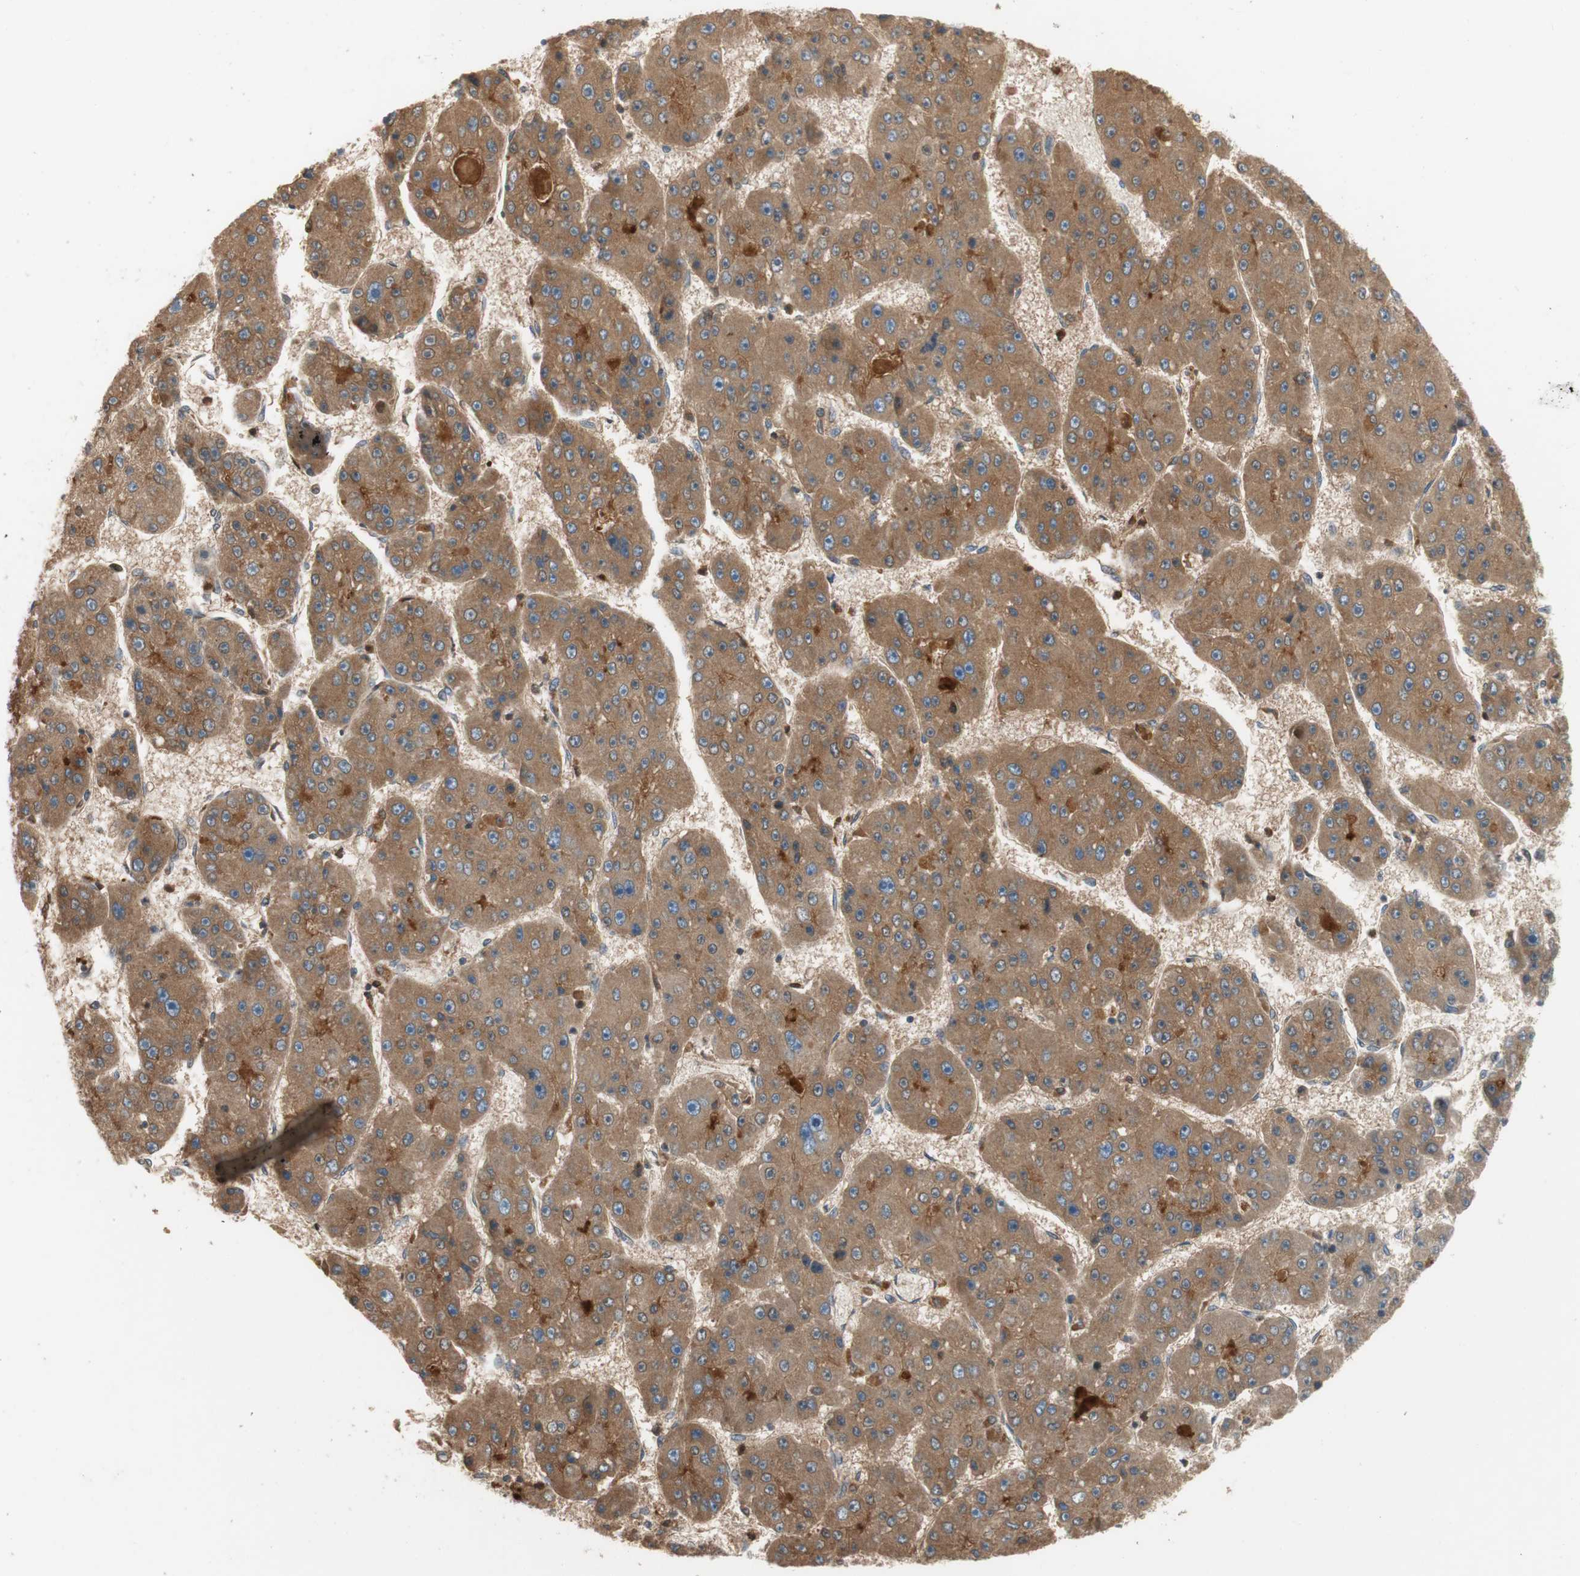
{"staining": {"intensity": "moderate", "quantity": ">75%", "location": "cytoplasmic/membranous"}, "tissue": "liver cancer", "cell_type": "Tumor cells", "image_type": "cancer", "snomed": [{"axis": "morphology", "description": "Carcinoma, Hepatocellular, NOS"}, {"axis": "topography", "description": "Liver"}], "caption": "Protein analysis of liver hepatocellular carcinoma tissue demonstrates moderate cytoplasmic/membranous positivity in about >75% of tumor cells.", "gene": "ALPL", "patient": {"sex": "female", "age": 61}}